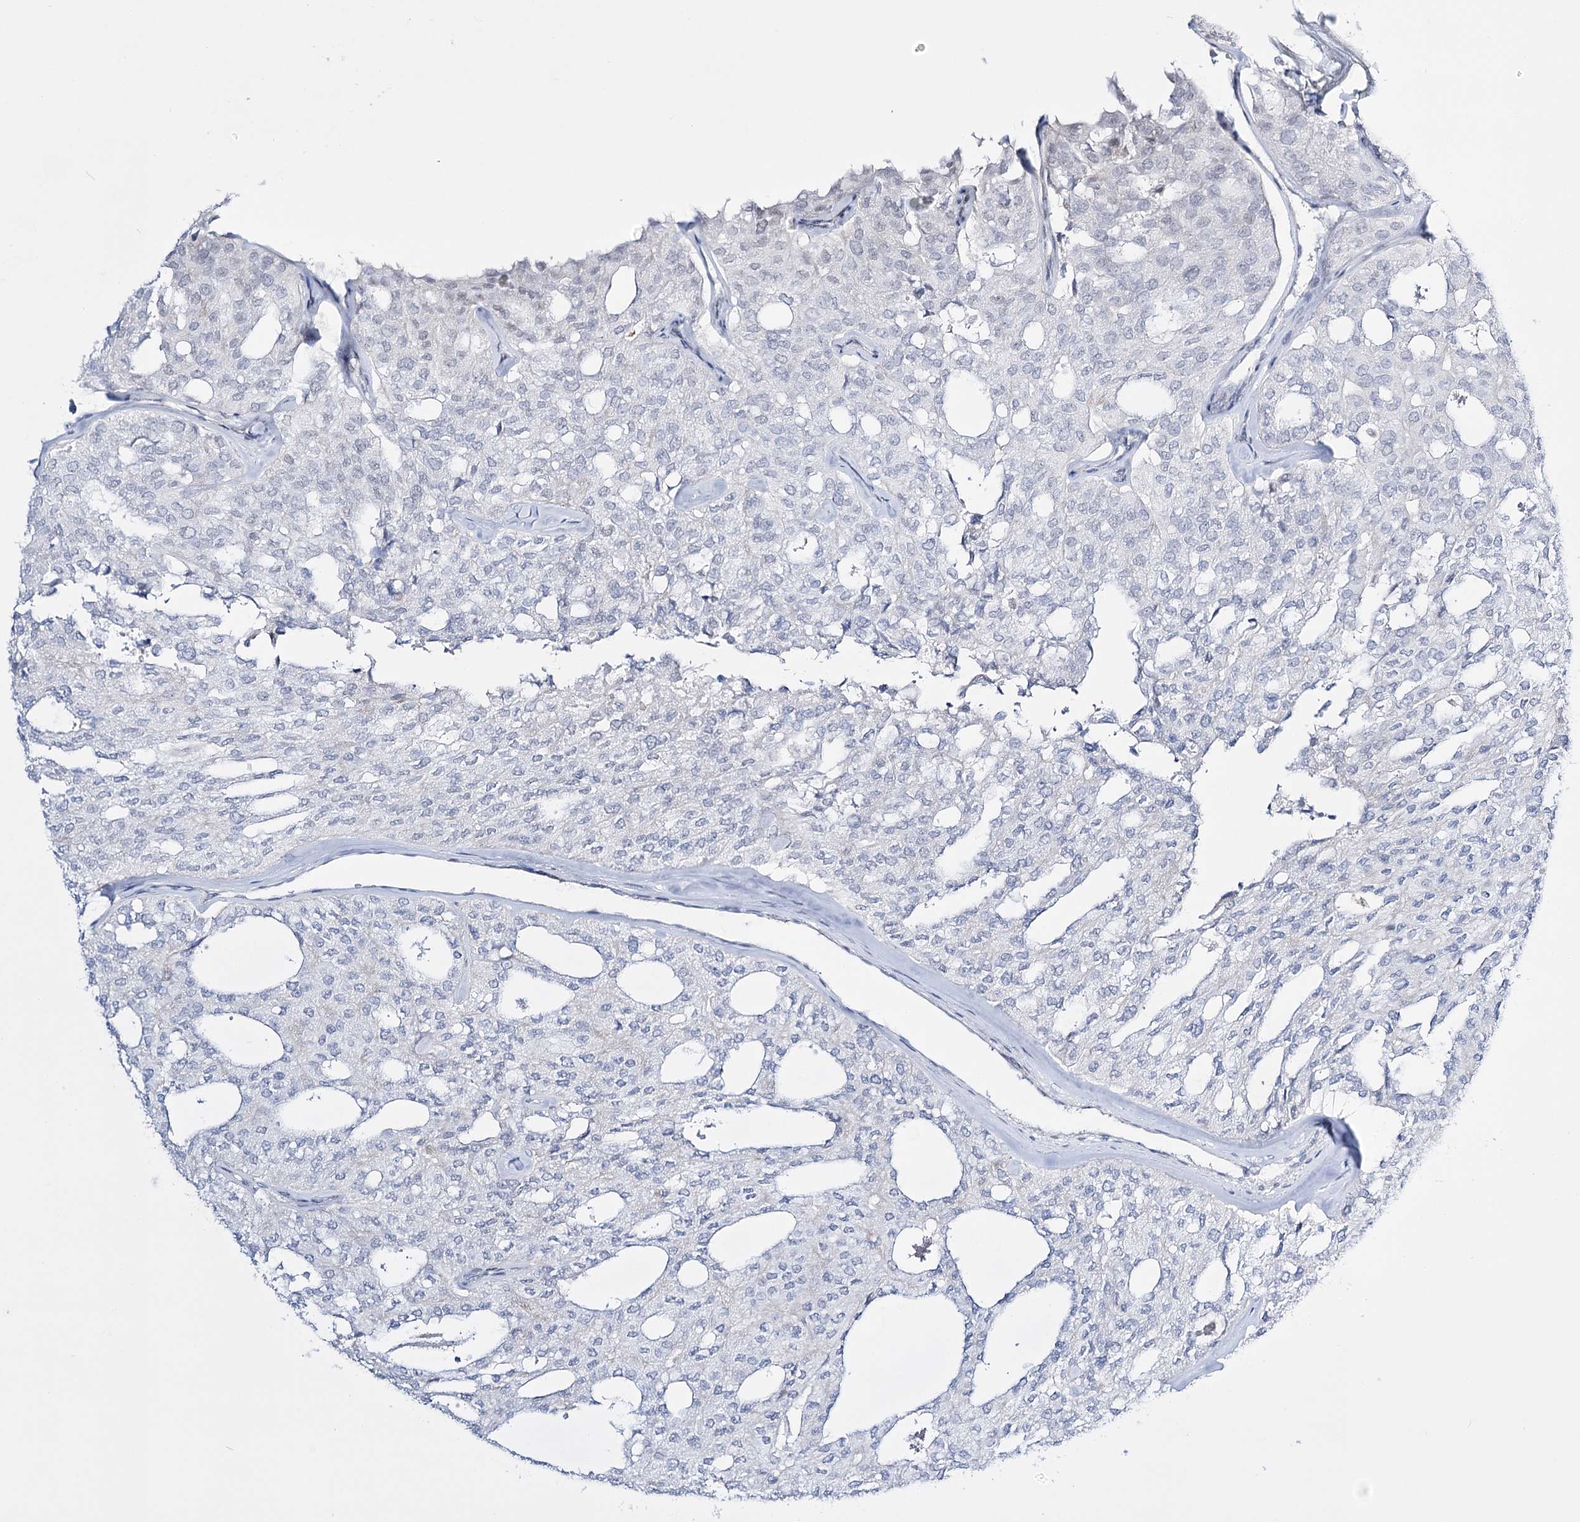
{"staining": {"intensity": "negative", "quantity": "none", "location": "none"}, "tissue": "thyroid cancer", "cell_type": "Tumor cells", "image_type": "cancer", "snomed": [{"axis": "morphology", "description": "Follicular adenoma carcinoma, NOS"}, {"axis": "topography", "description": "Thyroid gland"}], "caption": "The image exhibits no staining of tumor cells in thyroid follicular adenoma carcinoma.", "gene": "RBM15B", "patient": {"sex": "male", "age": 75}}